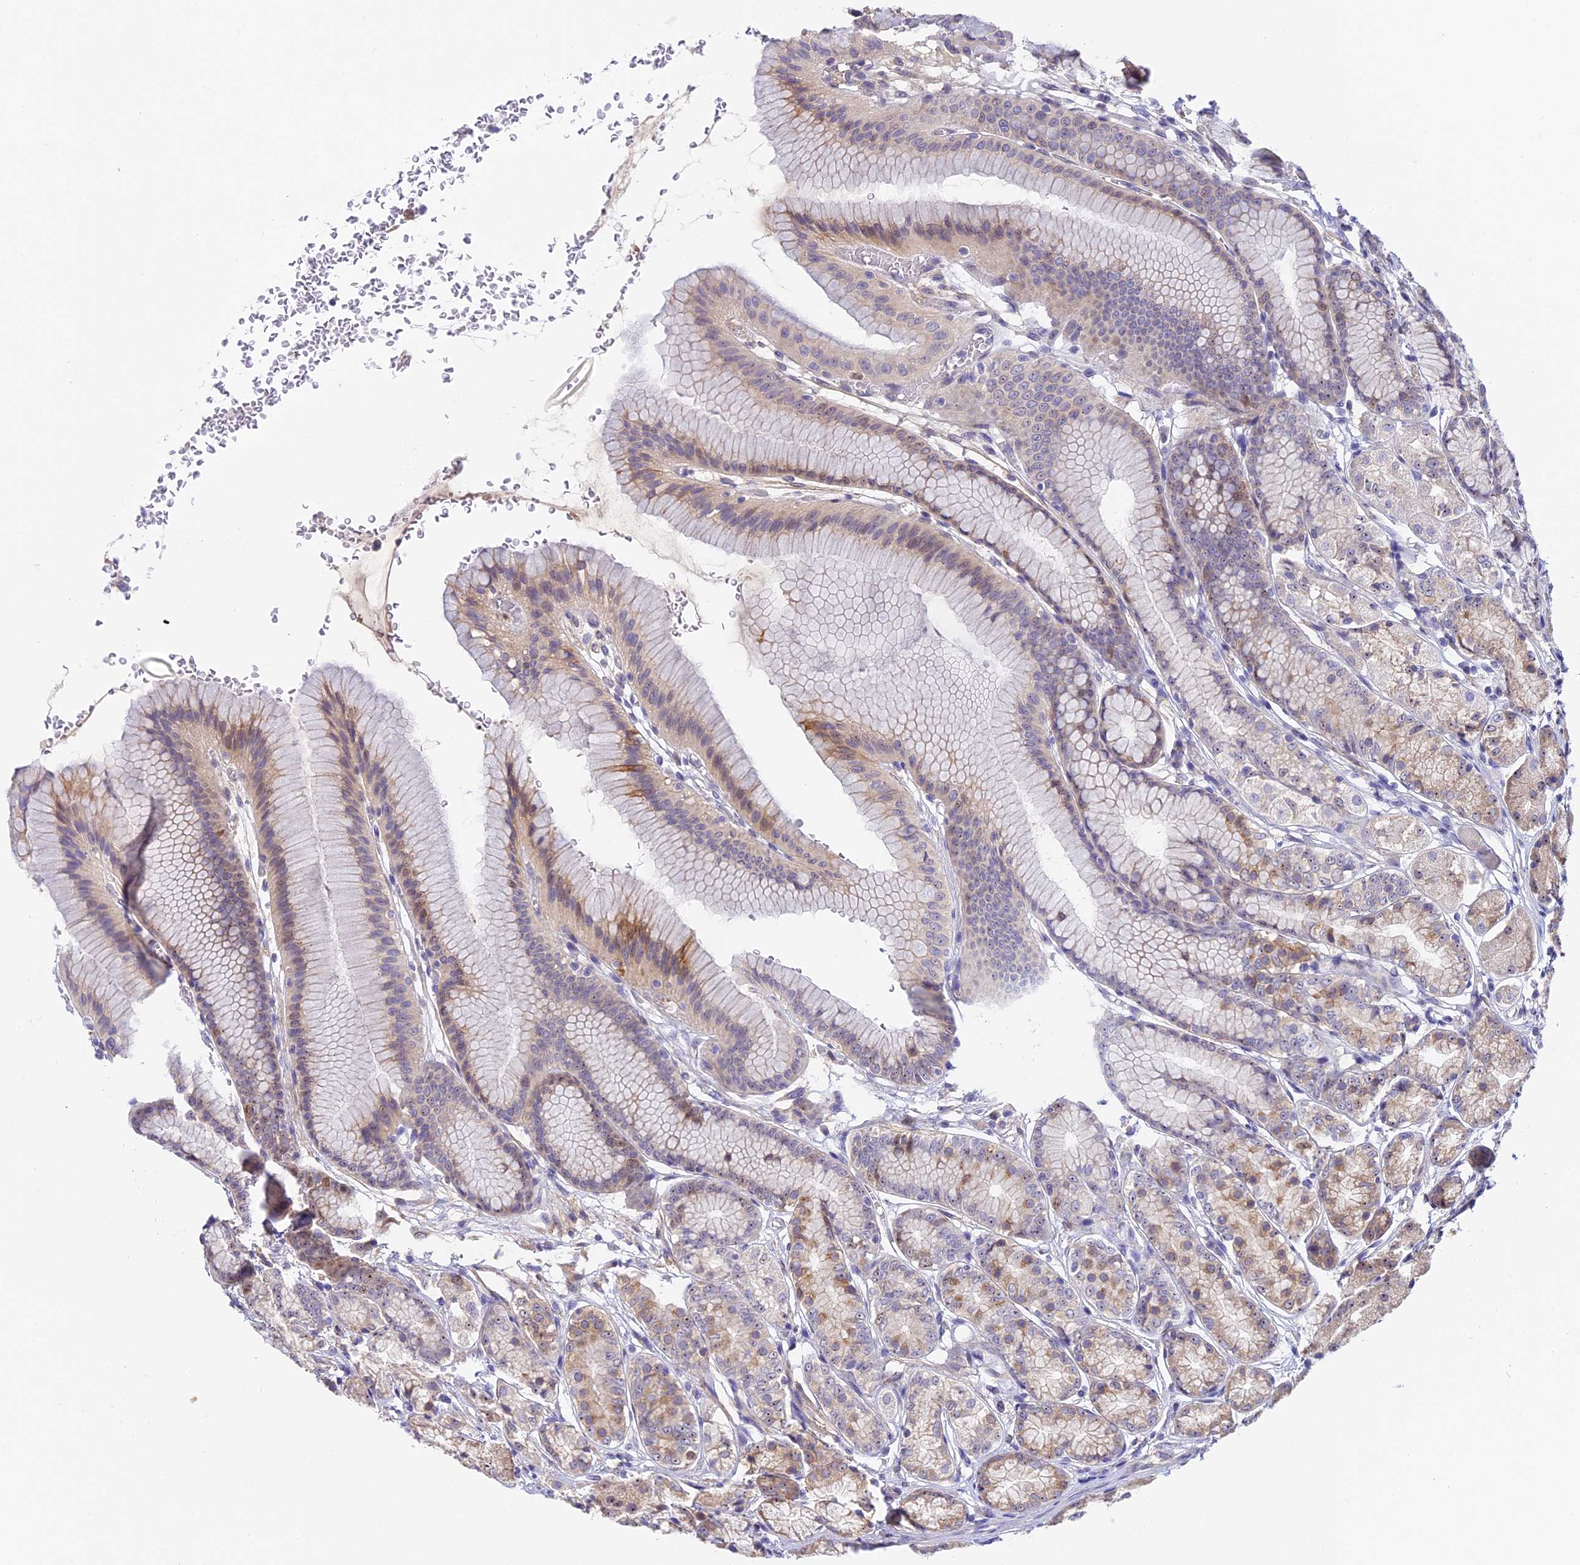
{"staining": {"intensity": "moderate", "quantity": "<25%", "location": "cytoplasmic/membranous,nuclear"}, "tissue": "stomach", "cell_type": "Glandular cells", "image_type": "normal", "snomed": [{"axis": "morphology", "description": "Normal tissue, NOS"}, {"axis": "morphology", "description": "Adenocarcinoma, NOS"}, {"axis": "morphology", "description": "Adenocarcinoma, High grade"}, {"axis": "topography", "description": "Stomach, upper"}, {"axis": "topography", "description": "Stomach"}], "caption": "A high-resolution photomicrograph shows IHC staining of normal stomach, which reveals moderate cytoplasmic/membranous,nuclear staining in approximately <25% of glandular cells.", "gene": "RAD51", "patient": {"sex": "female", "age": 65}}